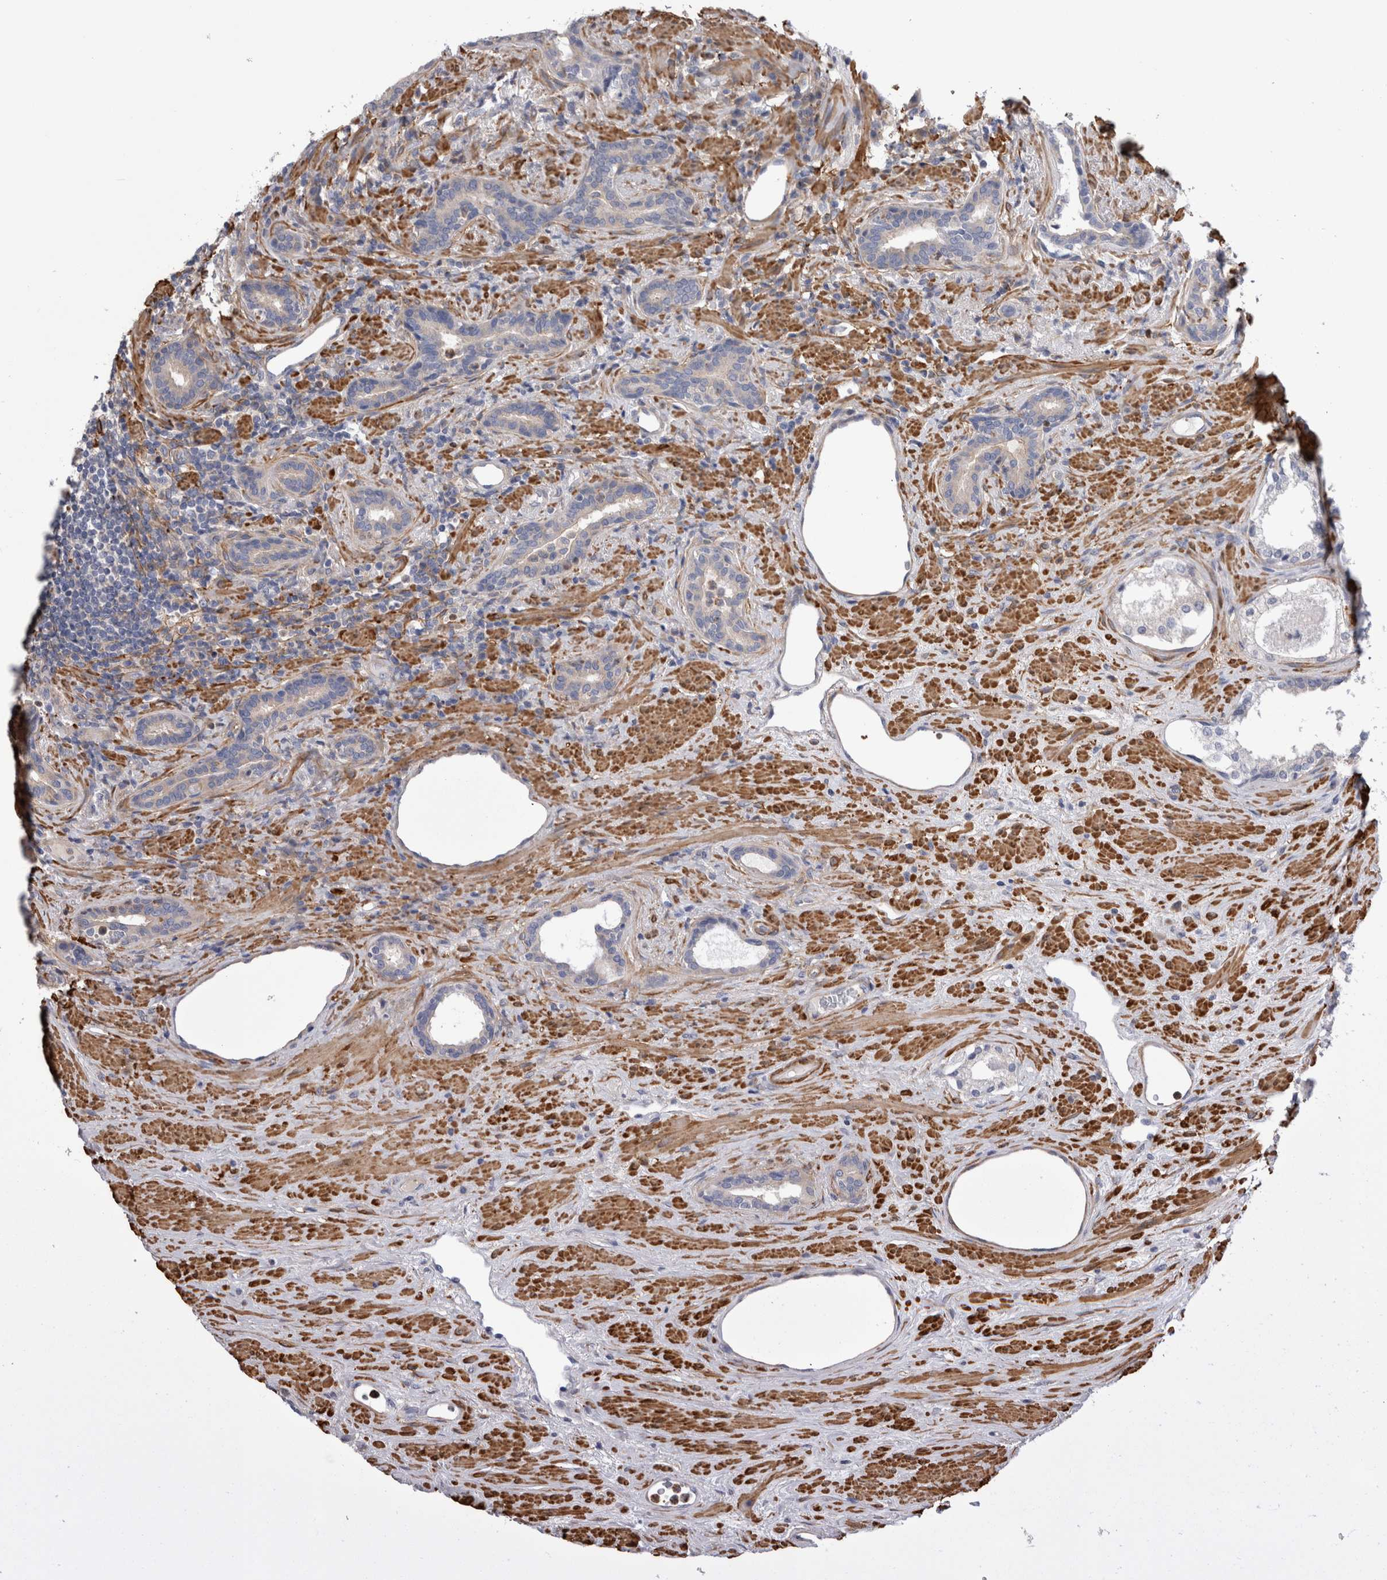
{"staining": {"intensity": "negative", "quantity": "none", "location": "none"}, "tissue": "prostate cancer", "cell_type": "Tumor cells", "image_type": "cancer", "snomed": [{"axis": "morphology", "description": "Adenocarcinoma, High grade"}, {"axis": "topography", "description": "Prostate"}], "caption": "An immunohistochemistry (IHC) image of prostate cancer (adenocarcinoma (high-grade)) is shown. There is no staining in tumor cells of prostate cancer (adenocarcinoma (high-grade)). The staining was performed using DAB (3,3'-diaminobenzidine) to visualize the protein expression in brown, while the nuclei were stained in blue with hematoxylin (Magnification: 20x).", "gene": "EPRS1", "patient": {"sex": "male", "age": 71}}